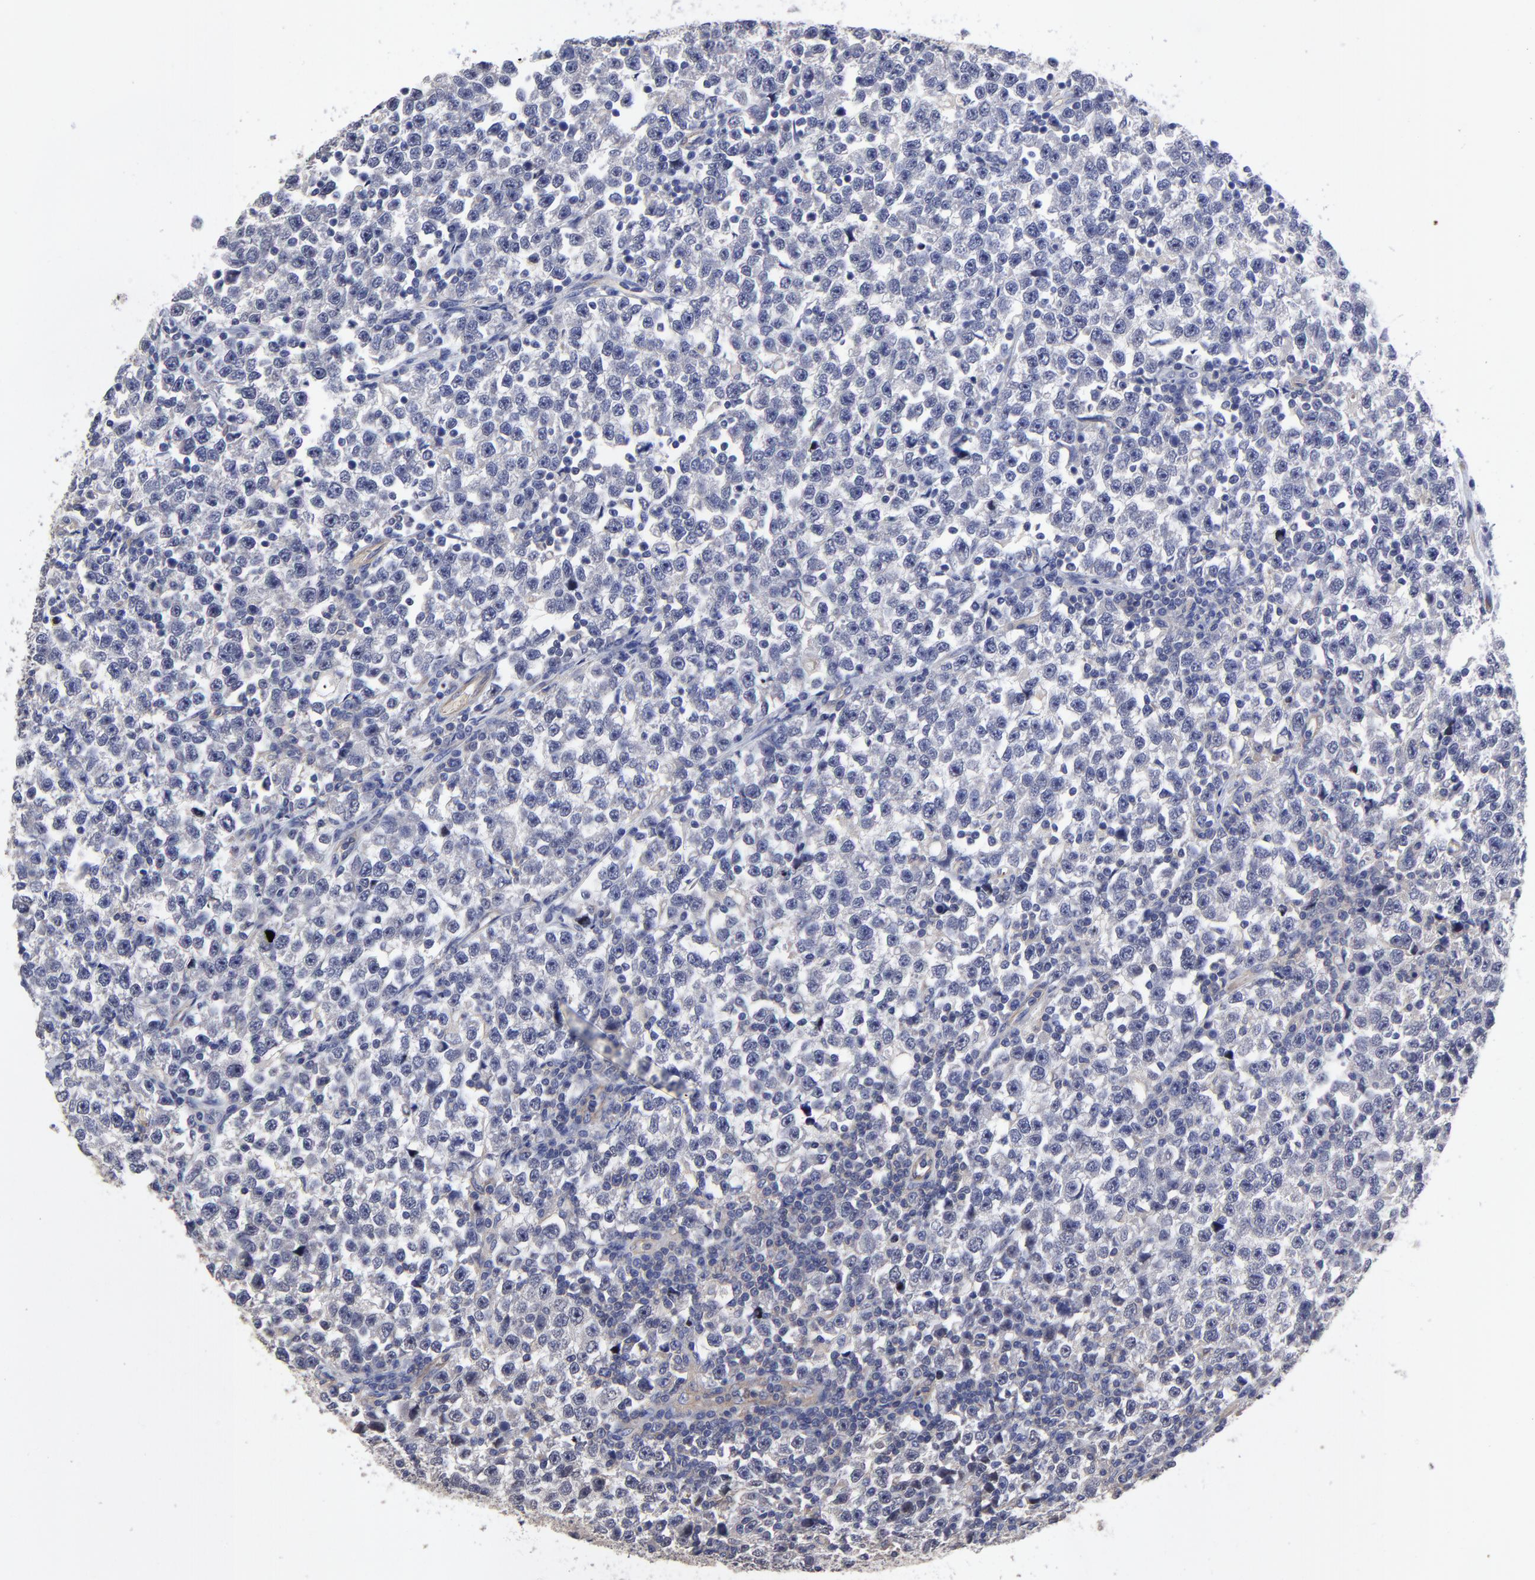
{"staining": {"intensity": "negative", "quantity": "none", "location": "none"}, "tissue": "testis cancer", "cell_type": "Tumor cells", "image_type": "cancer", "snomed": [{"axis": "morphology", "description": "Seminoma, NOS"}, {"axis": "topography", "description": "Testis"}], "caption": "Immunohistochemistry photomicrograph of human testis cancer (seminoma) stained for a protein (brown), which displays no expression in tumor cells.", "gene": "SULF2", "patient": {"sex": "male", "age": 43}}